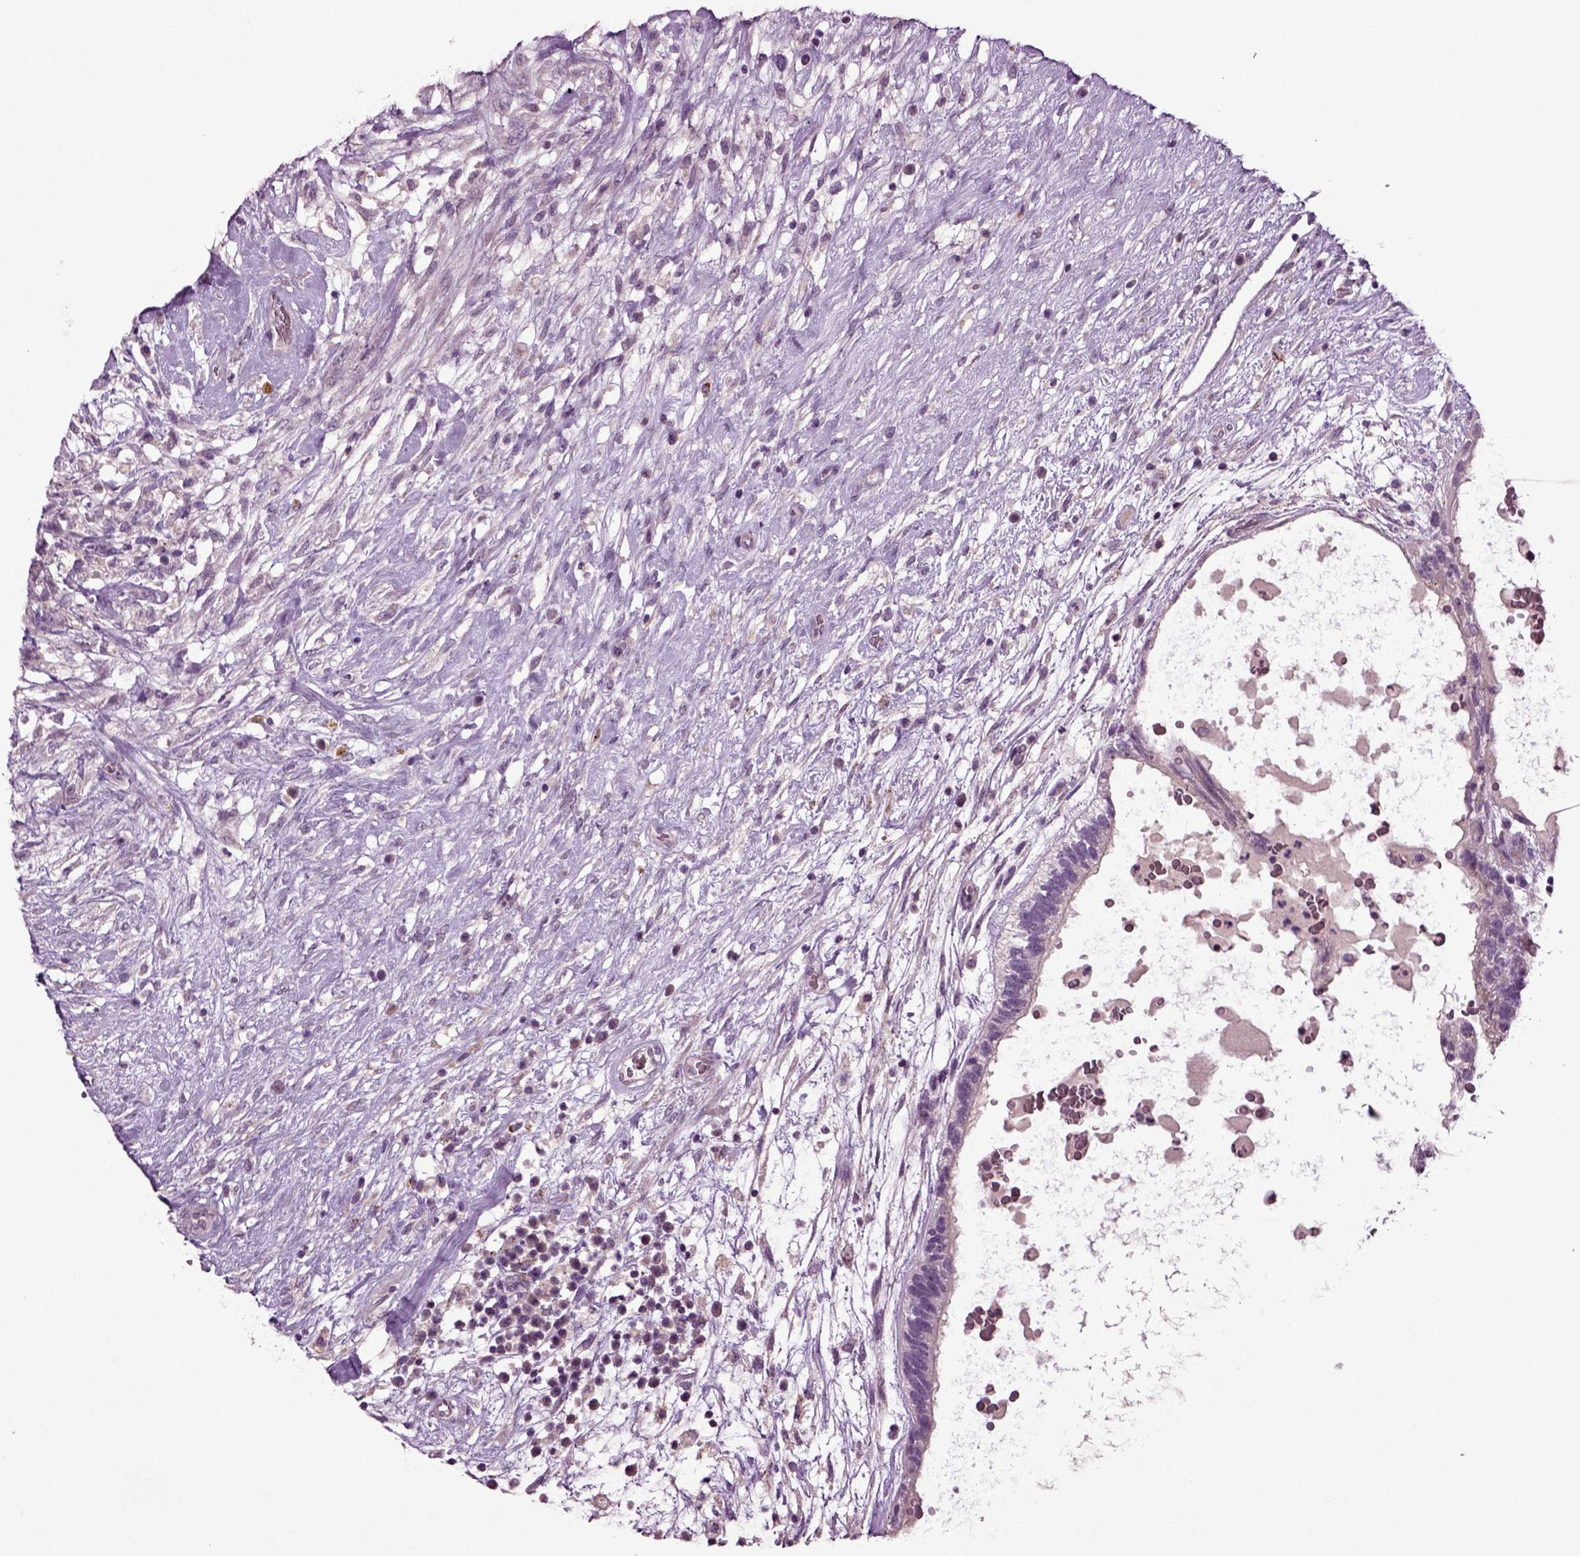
{"staining": {"intensity": "negative", "quantity": "none", "location": "none"}, "tissue": "testis cancer", "cell_type": "Tumor cells", "image_type": "cancer", "snomed": [{"axis": "morphology", "description": "Normal tissue, NOS"}, {"axis": "morphology", "description": "Carcinoma, Embryonal, NOS"}, {"axis": "topography", "description": "Testis"}], "caption": "Immunohistochemistry micrograph of human testis embryonal carcinoma stained for a protein (brown), which shows no expression in tumor cells.", "gene": "SLC17A6", "patient": {"sex": "male", "age": 32}}